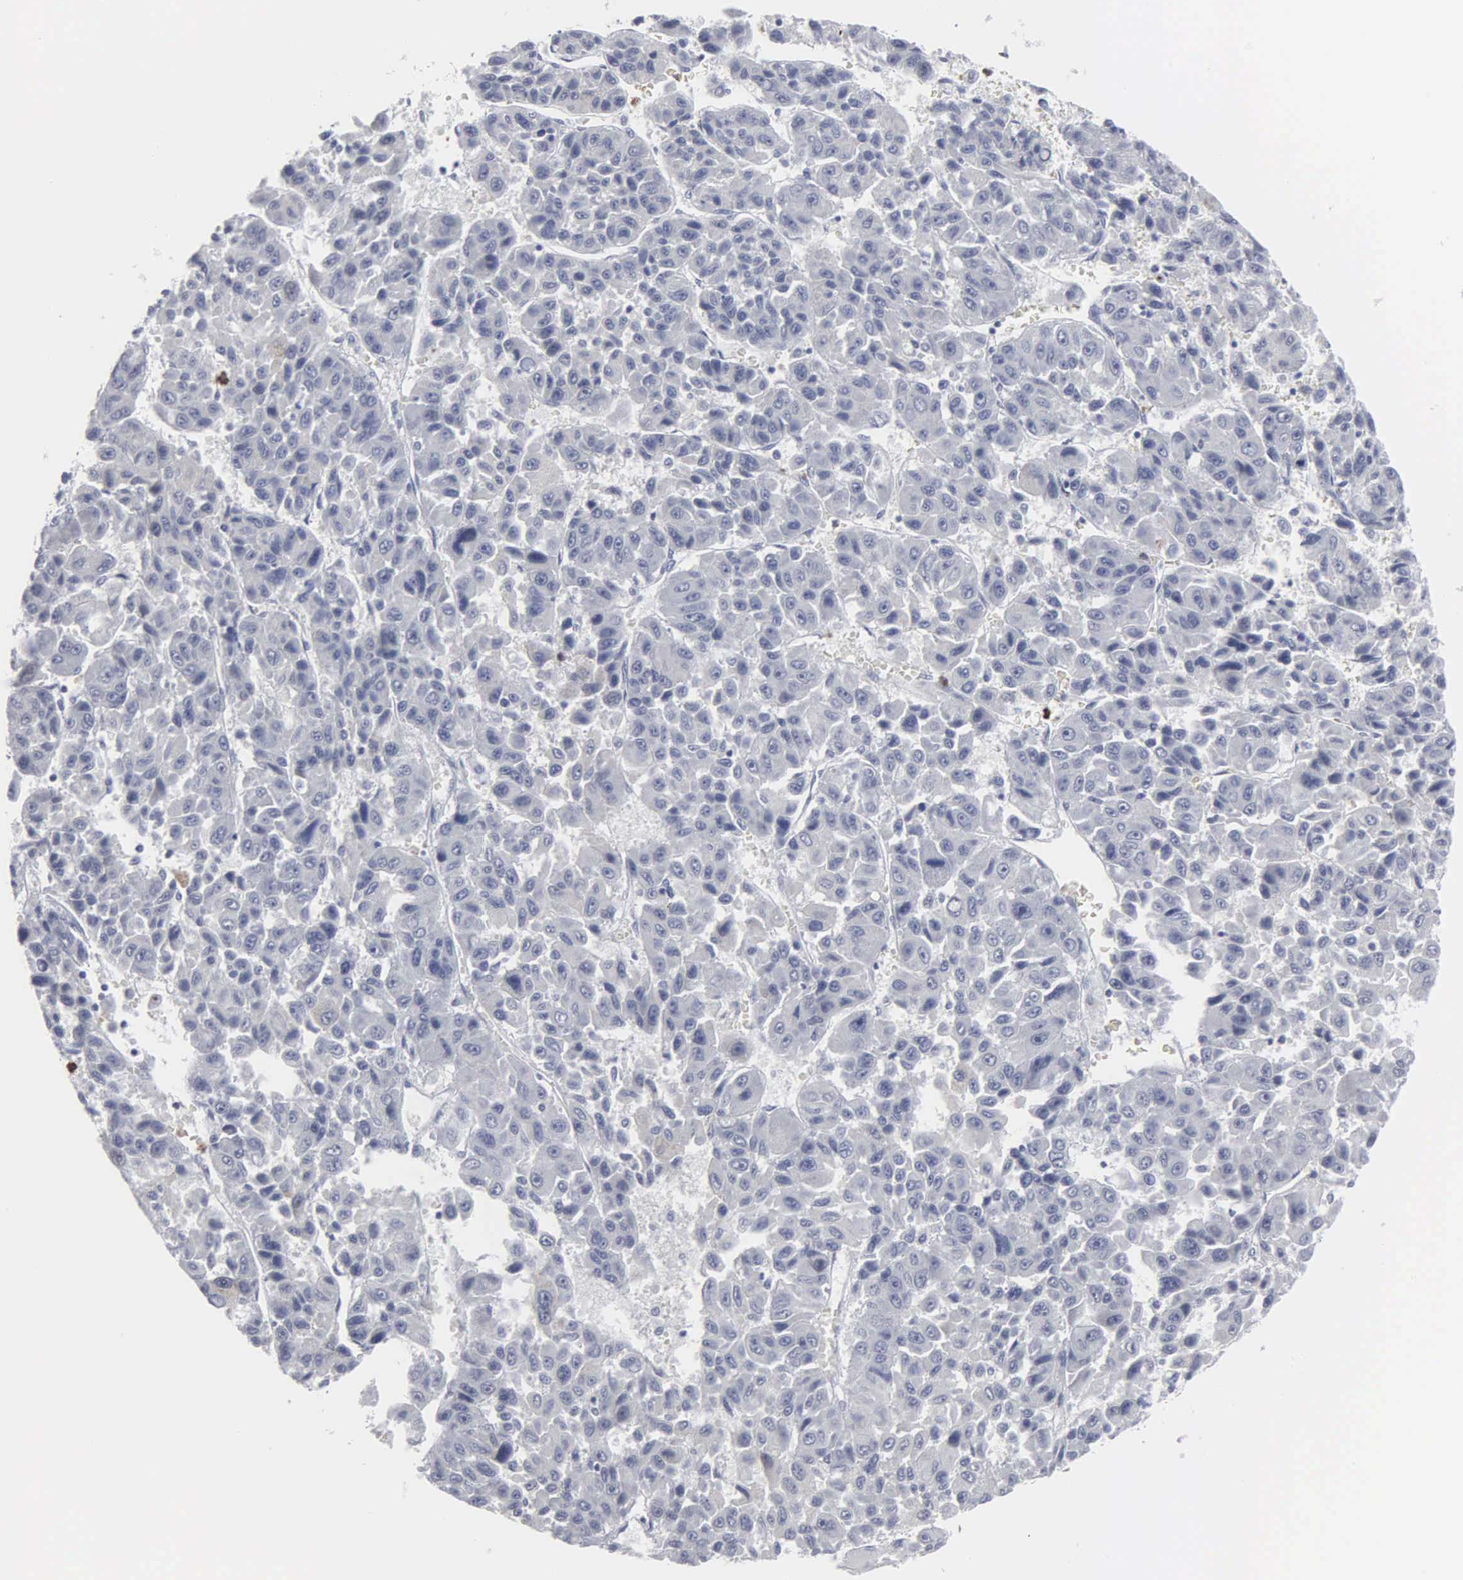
{"staining": {"intensity": "negative", "quantity": "none", "location": "none"}, "tissue": "liver cancer", "cell_type": "Tumor cells", "image_type": "cancer", "snomed": [{"axis": "morphology", "description": "Carcinoma, Hepatocellular, NOS"}, {"axis": "topography", "description": "Liver"}], "caption": "Immunohistochemistry micrograph of liver cancer stained for a protein (brown), which reveals no staining in tumor cells.", "gene": "SPIN3", "patient": {"sex": "male", "age": 64}}